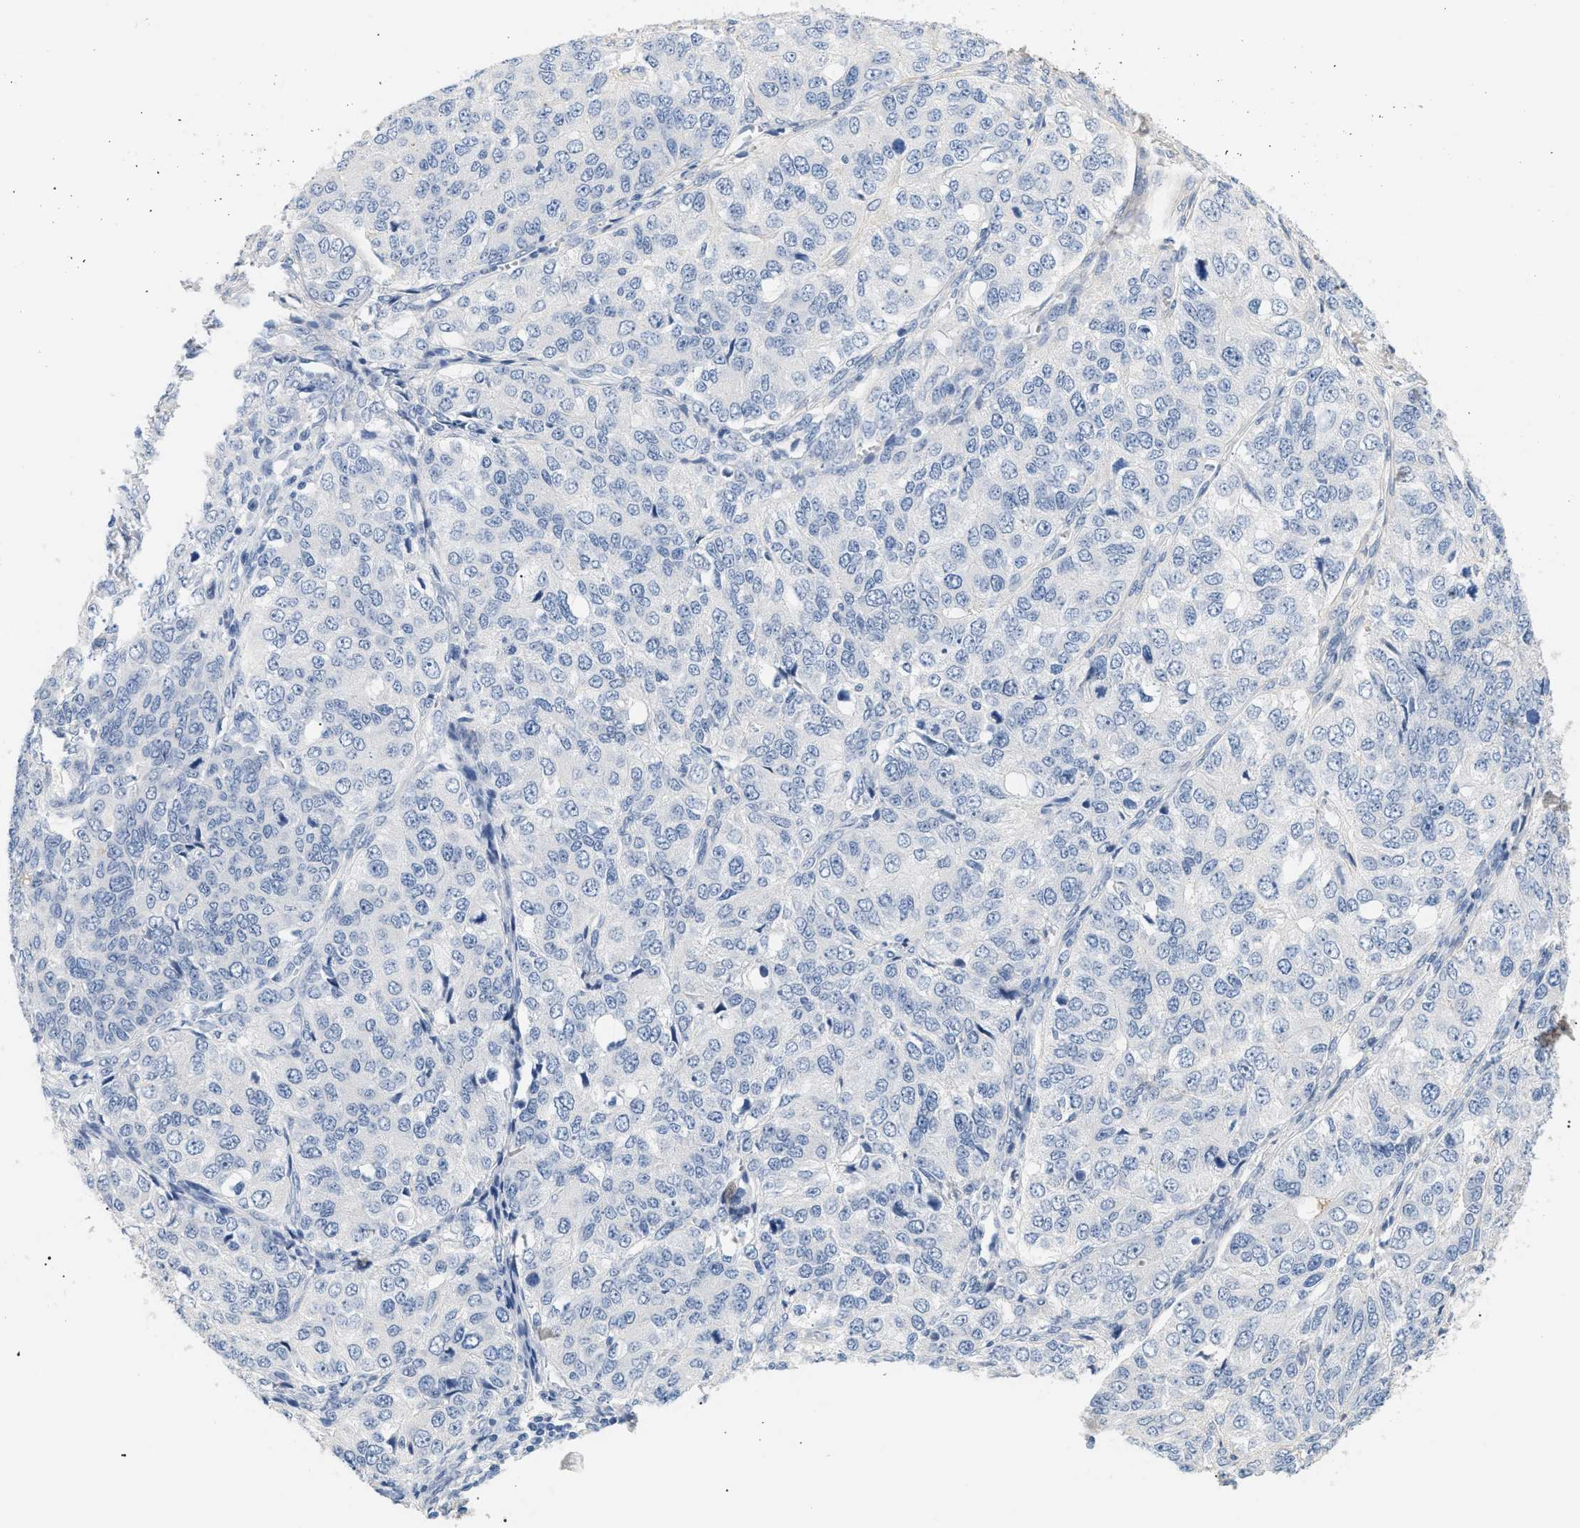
{"staining": {"intensity": "negative", "quantity": "none", "location": "none"}, "tissue": "ovarian cancer", "cell_type": "Tumor cells", "image_type": "cancer", "snomed": [{"axis": "morphology", "description": "Carcinoma, endometroid"}, {"axis": "topography", "description": "Ovary"}], "caption": "A photomicrograph of human ovarian cancer (endometroid carcinoma) is negative for staining in tumor cells.", "gene": "CFH", "patient": {"sex": "female", "age": 51}}